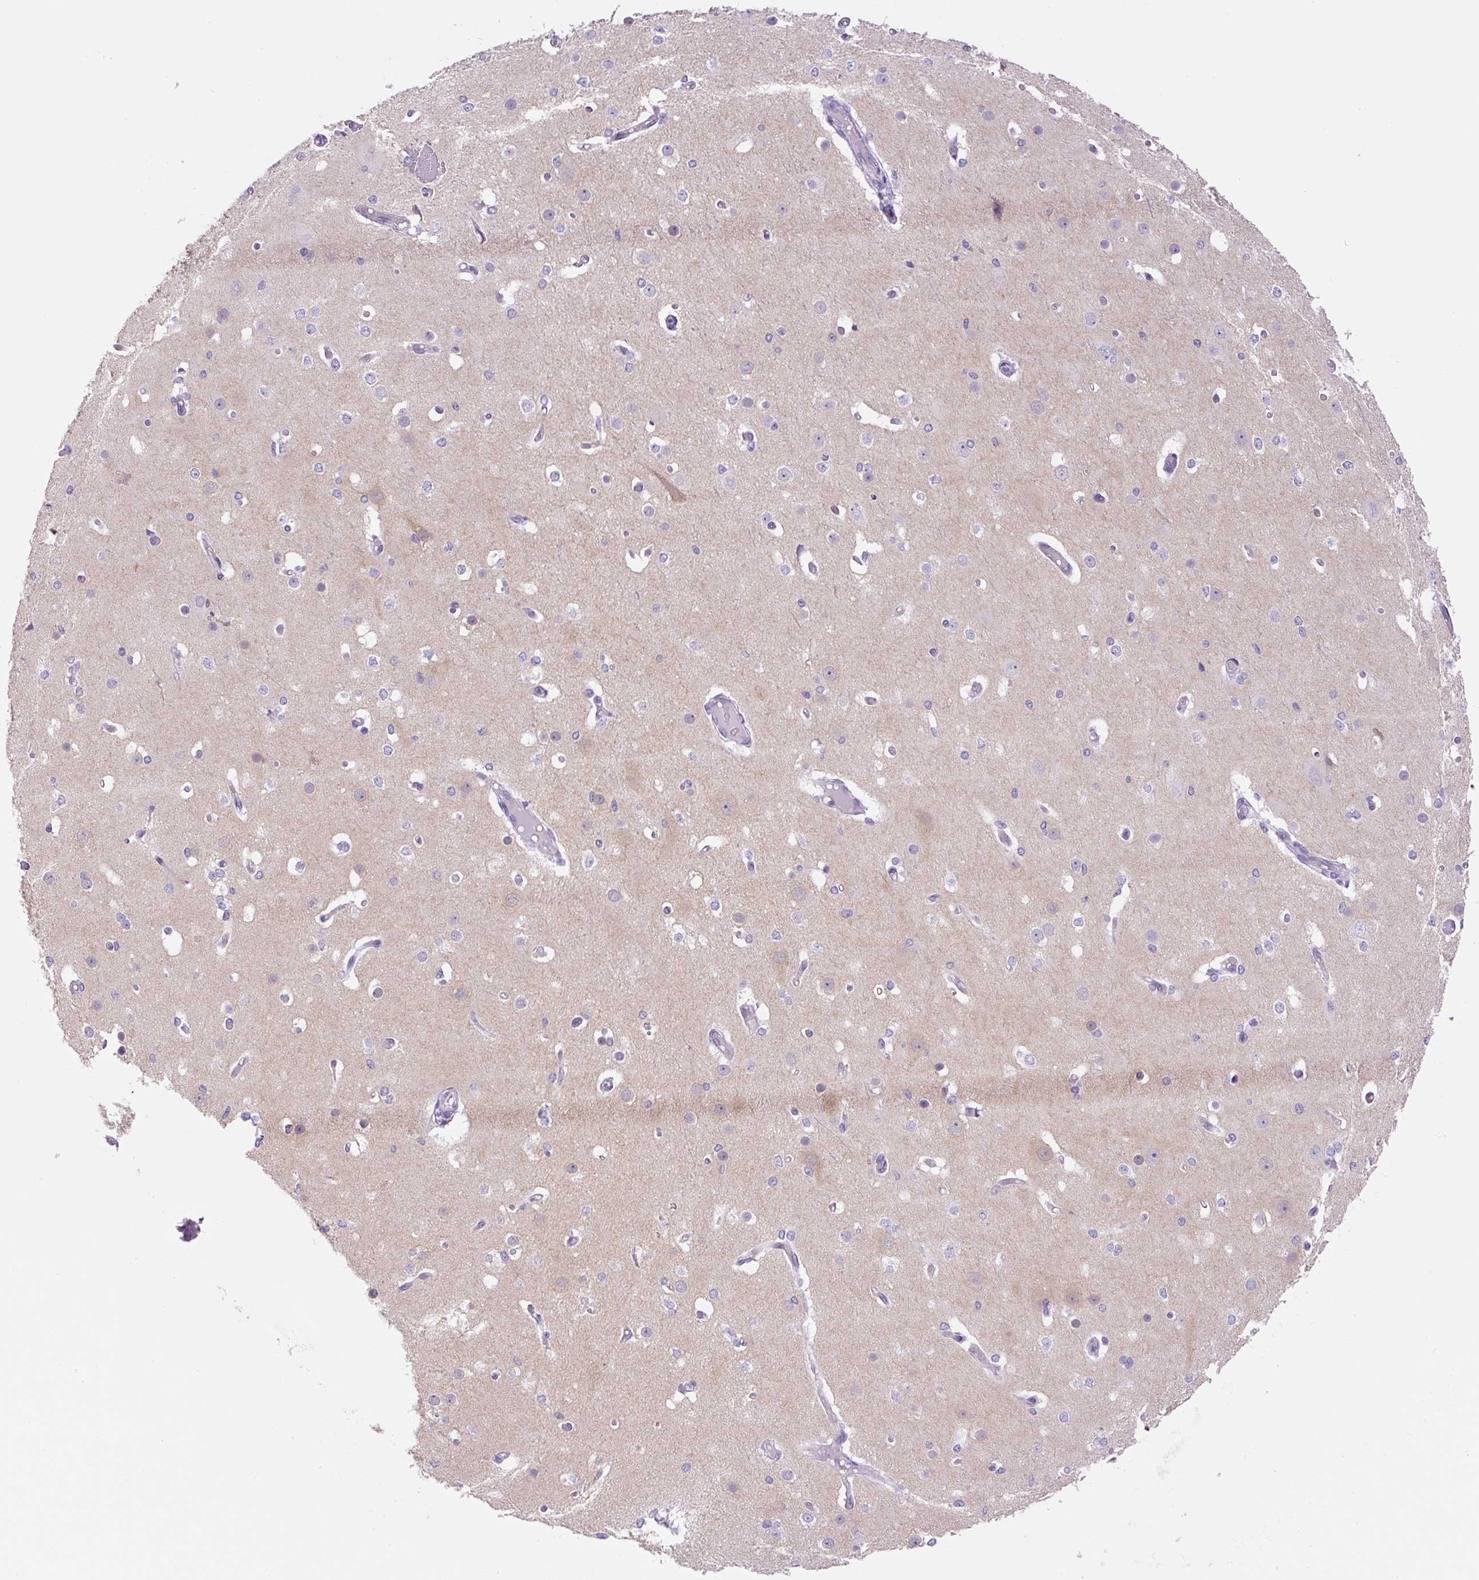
{"staining": {"intensity": "negative", "quantity": "none", "location": "none"}, "tissue": "cerebral cortex", "cell_type": "Endothelial cells", "image_type": "normal", "snomed": [{"axis": "morphology", "description": "Normal tissue, NOS"}, {"axis": "morphology", "description": "Inflammation, NOS"}, {"axis": "topography", "description": "Cerebral cortex"}], "caption": "Endothelial cells show no significant protein positivity in benign cerebral cortex. (DAB (3,3'-diaminobenzidine) immunohistochemistry (IHC), high magnification).", "gene": "PRRT1", "patient": {"sex": "male", "age": 6}}